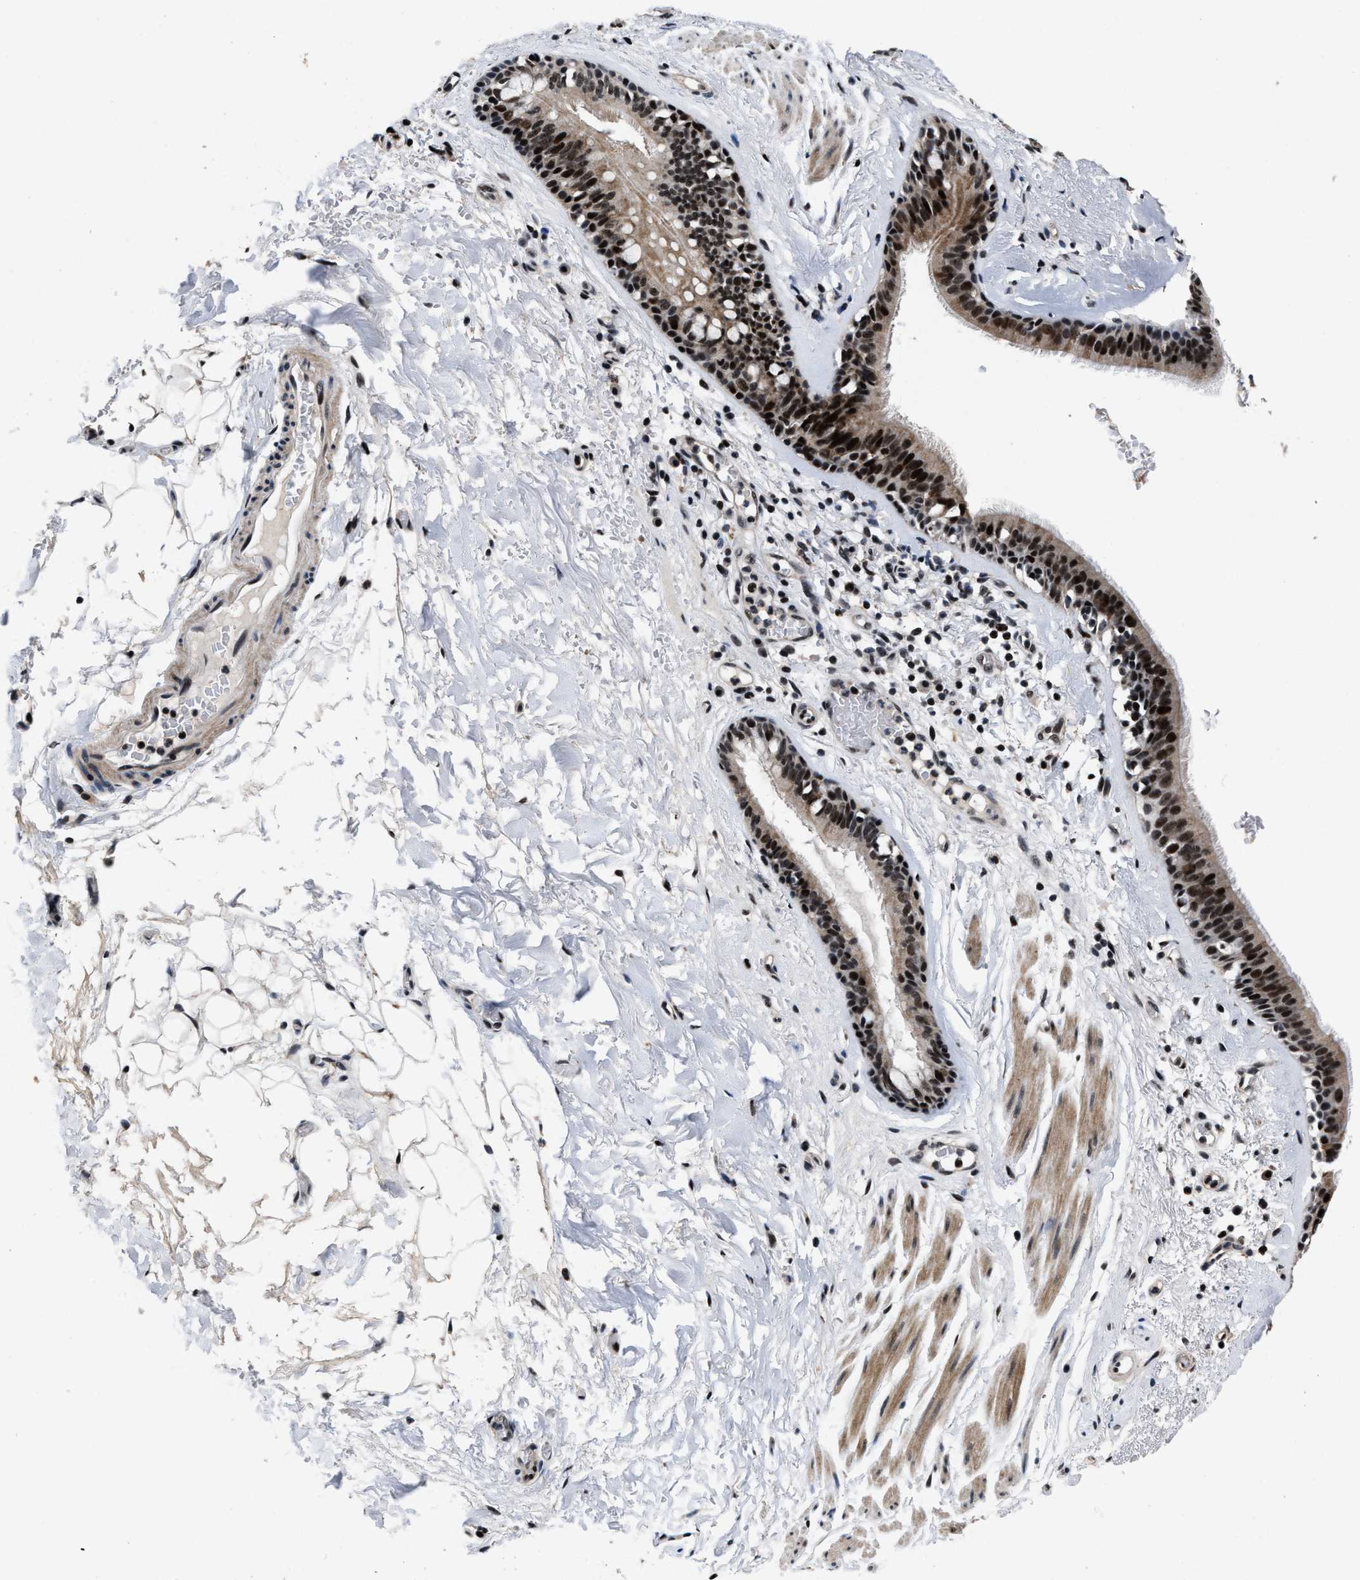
{"staining": {"intensity": "strong", "quantity": ">75%", "location": "nuclear"}, "tissue": "bronchus", "cell_type": "Respiratory epithelial cells", "image_type": "normal", "snomed": [{"axis": "morphology", "description": "Normal tissue, NOS"}, {"axis": "topography", "description": "Cartilage tissue"}], "caption": "Human bronchus stained for a protein (brown) displays strong nuclear positive positivity in about >75% of respiratory epithelial cells.", "gene": "ZNF233", "patient": {"sex": "female", "age": 63}}